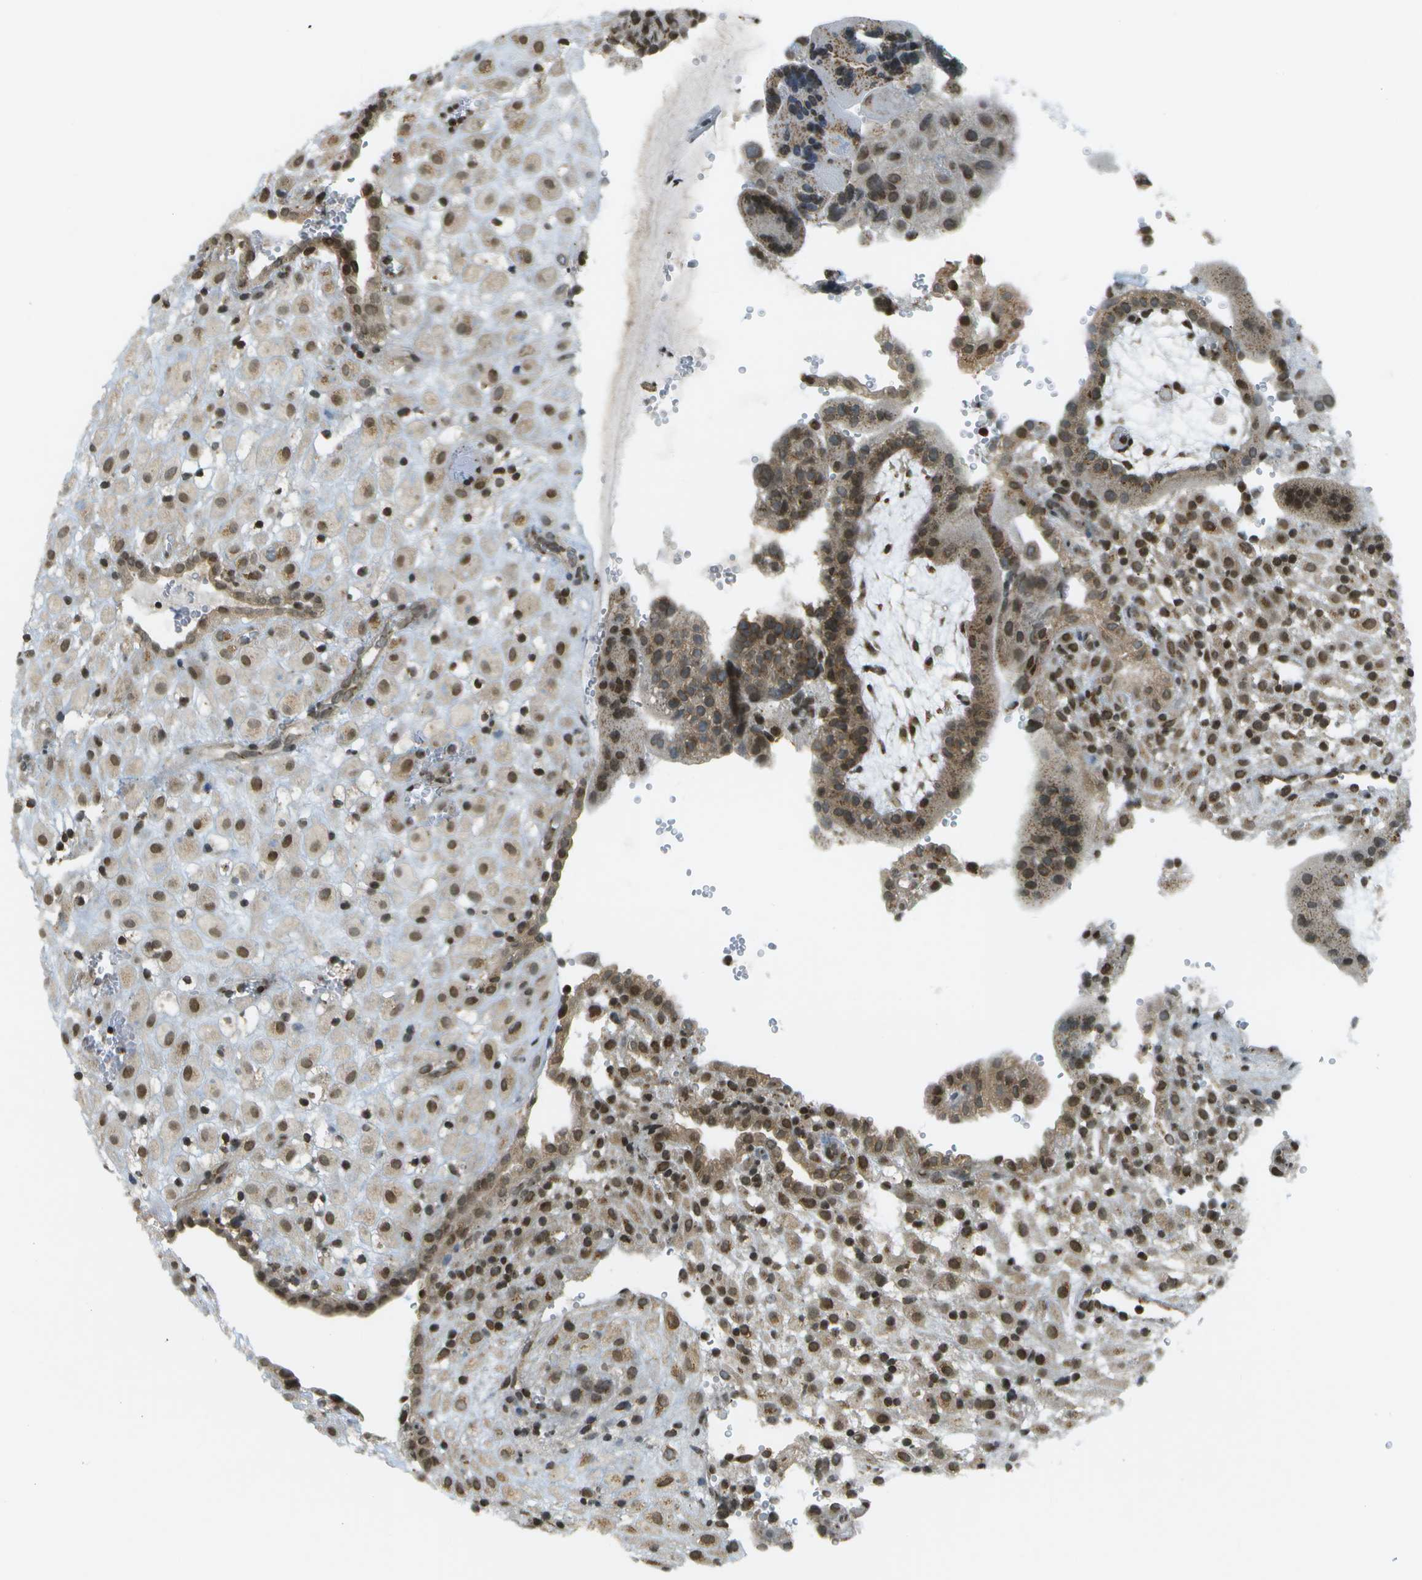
{"staining": {"intensity": "strong", "quantity": ">75%", "location": "nuclear"}, "tissue": "placenta", "cell_type": "Decidual cells", "image_type": "normal", "snomed": [{"axis": "morphology", "description": "Normal tissue, NOS"}, {"axis": "topography", "description": "Placenta"}], "caption": "Immunohistochemical staining of benign placenta demonstrates >75% levels of strong nuclear protein expression in approximately >75% of decidual cells.", "gene": "EVC", "patient": {"sex": "female", "age": 18}}